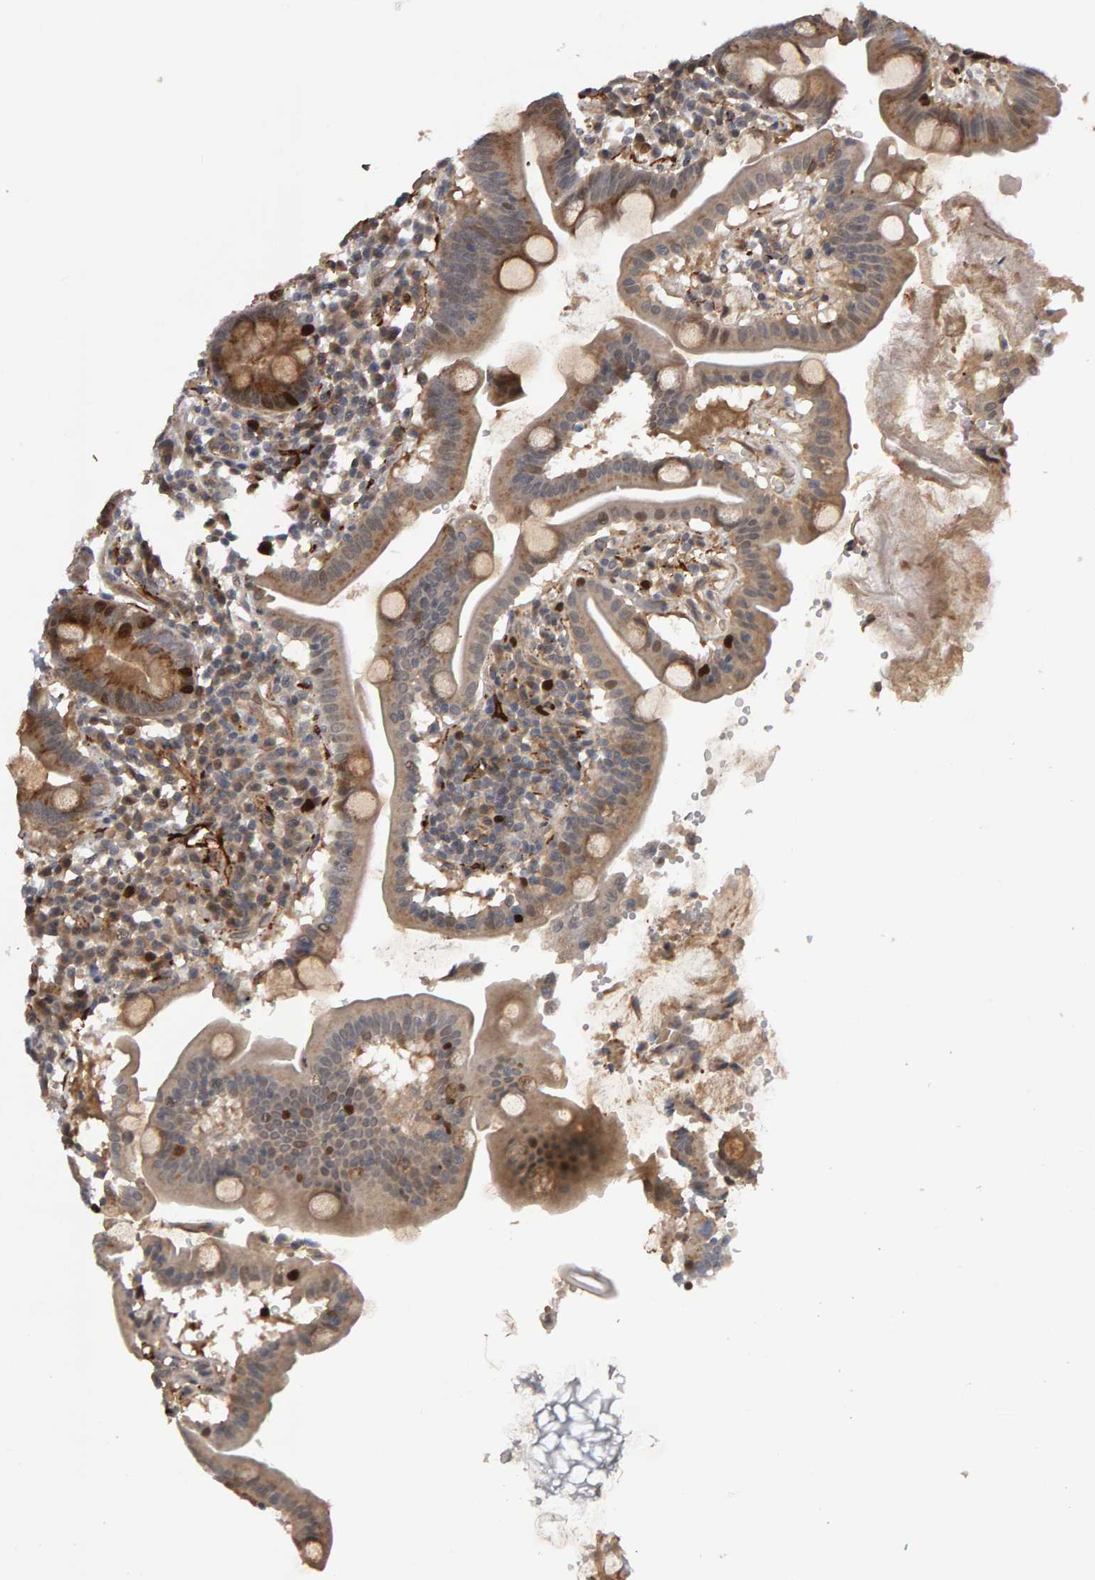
{"staining": {"intensity": "strong", "quantity": "25%-75%", "location": "cytoplasmic/membranous,nuclear"}, "tissue": "duodenum", "cell_type": "Glandular cells", "image_type": "normal", "snomed": [{"axis": "morphology", "description": "Normal tissue, NOS"}, {"axis": "topography", "description": "Duodenum"}], "caption": "Strong cytoplasmic/membranous,nuclear protein staining is identified in approximately 25%-75% of glandular cells in duodenum. Immunohistochemistry stains the protein of interest in brown and the nuclei are stained blue.", "gene": "CDCA5", "patient": {"sex": "male", "age": 50}}